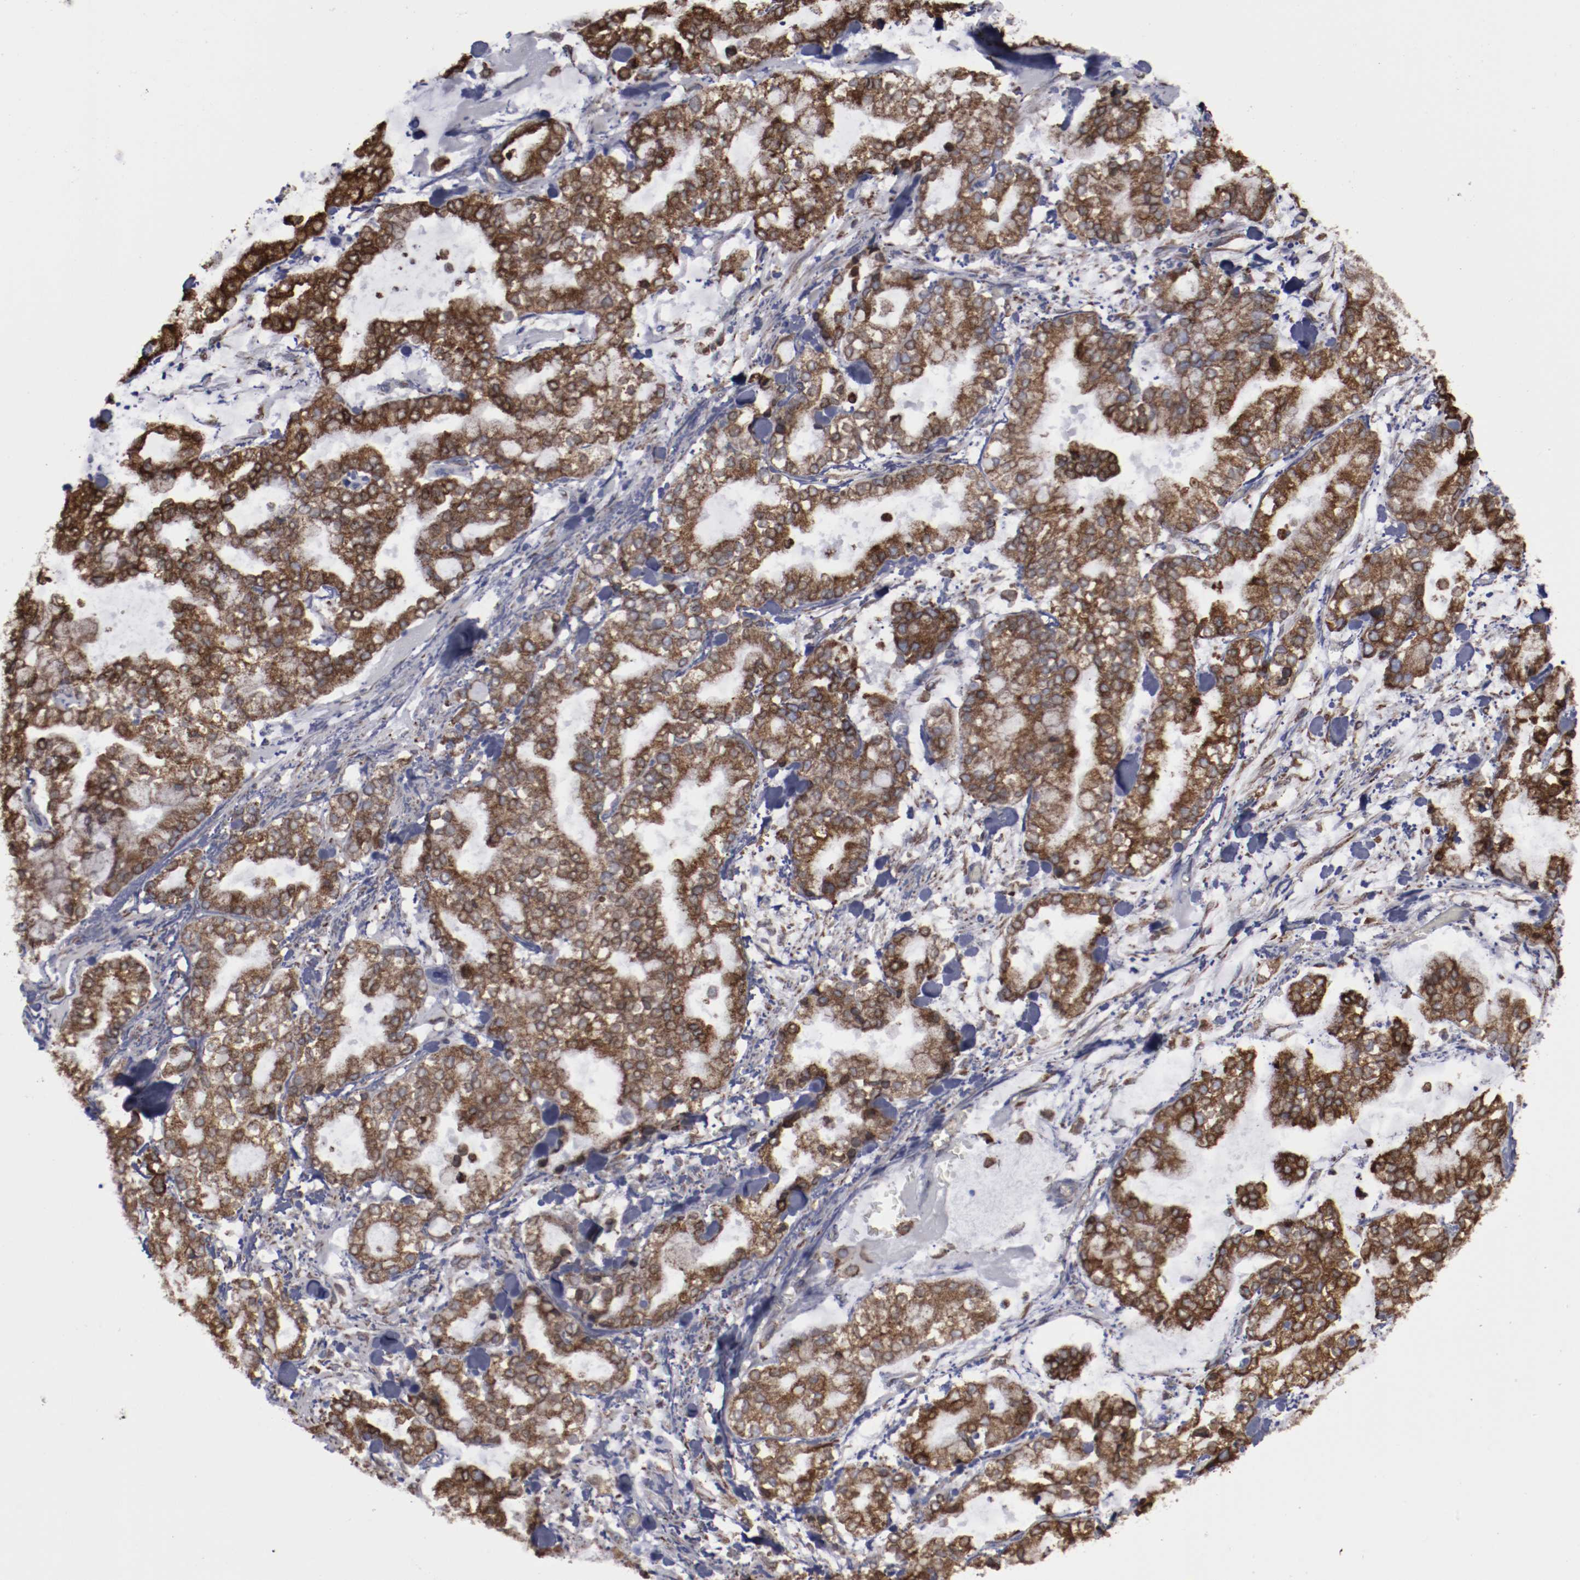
{"staining": {"intensity": "strong", "quantity": ">75%", "location": "cytoplasmic/membranous"}, "tissue": "stomach cancer", "cell_type": "Tumor cells", "image_type": "cancer", "snomed": [{"axis": "morphology", "description": "Normal tissue, NOS"}, {"axis": "morphology", "description": "Adenocarcinoma, NOS"}, {"axis": "topography", "description": "Stomach, upper"}, {"axis": "topography", "description": "Stomach"}], "caption": "Immunohistochemical staining of adenocarcinoma (stomach) shows high levels of strong cytoplasmic/membranous protein staining in about >75% of tumor cells.", "gene": "ERLIN2", "patient": {"sex": "male", "age": 76}}